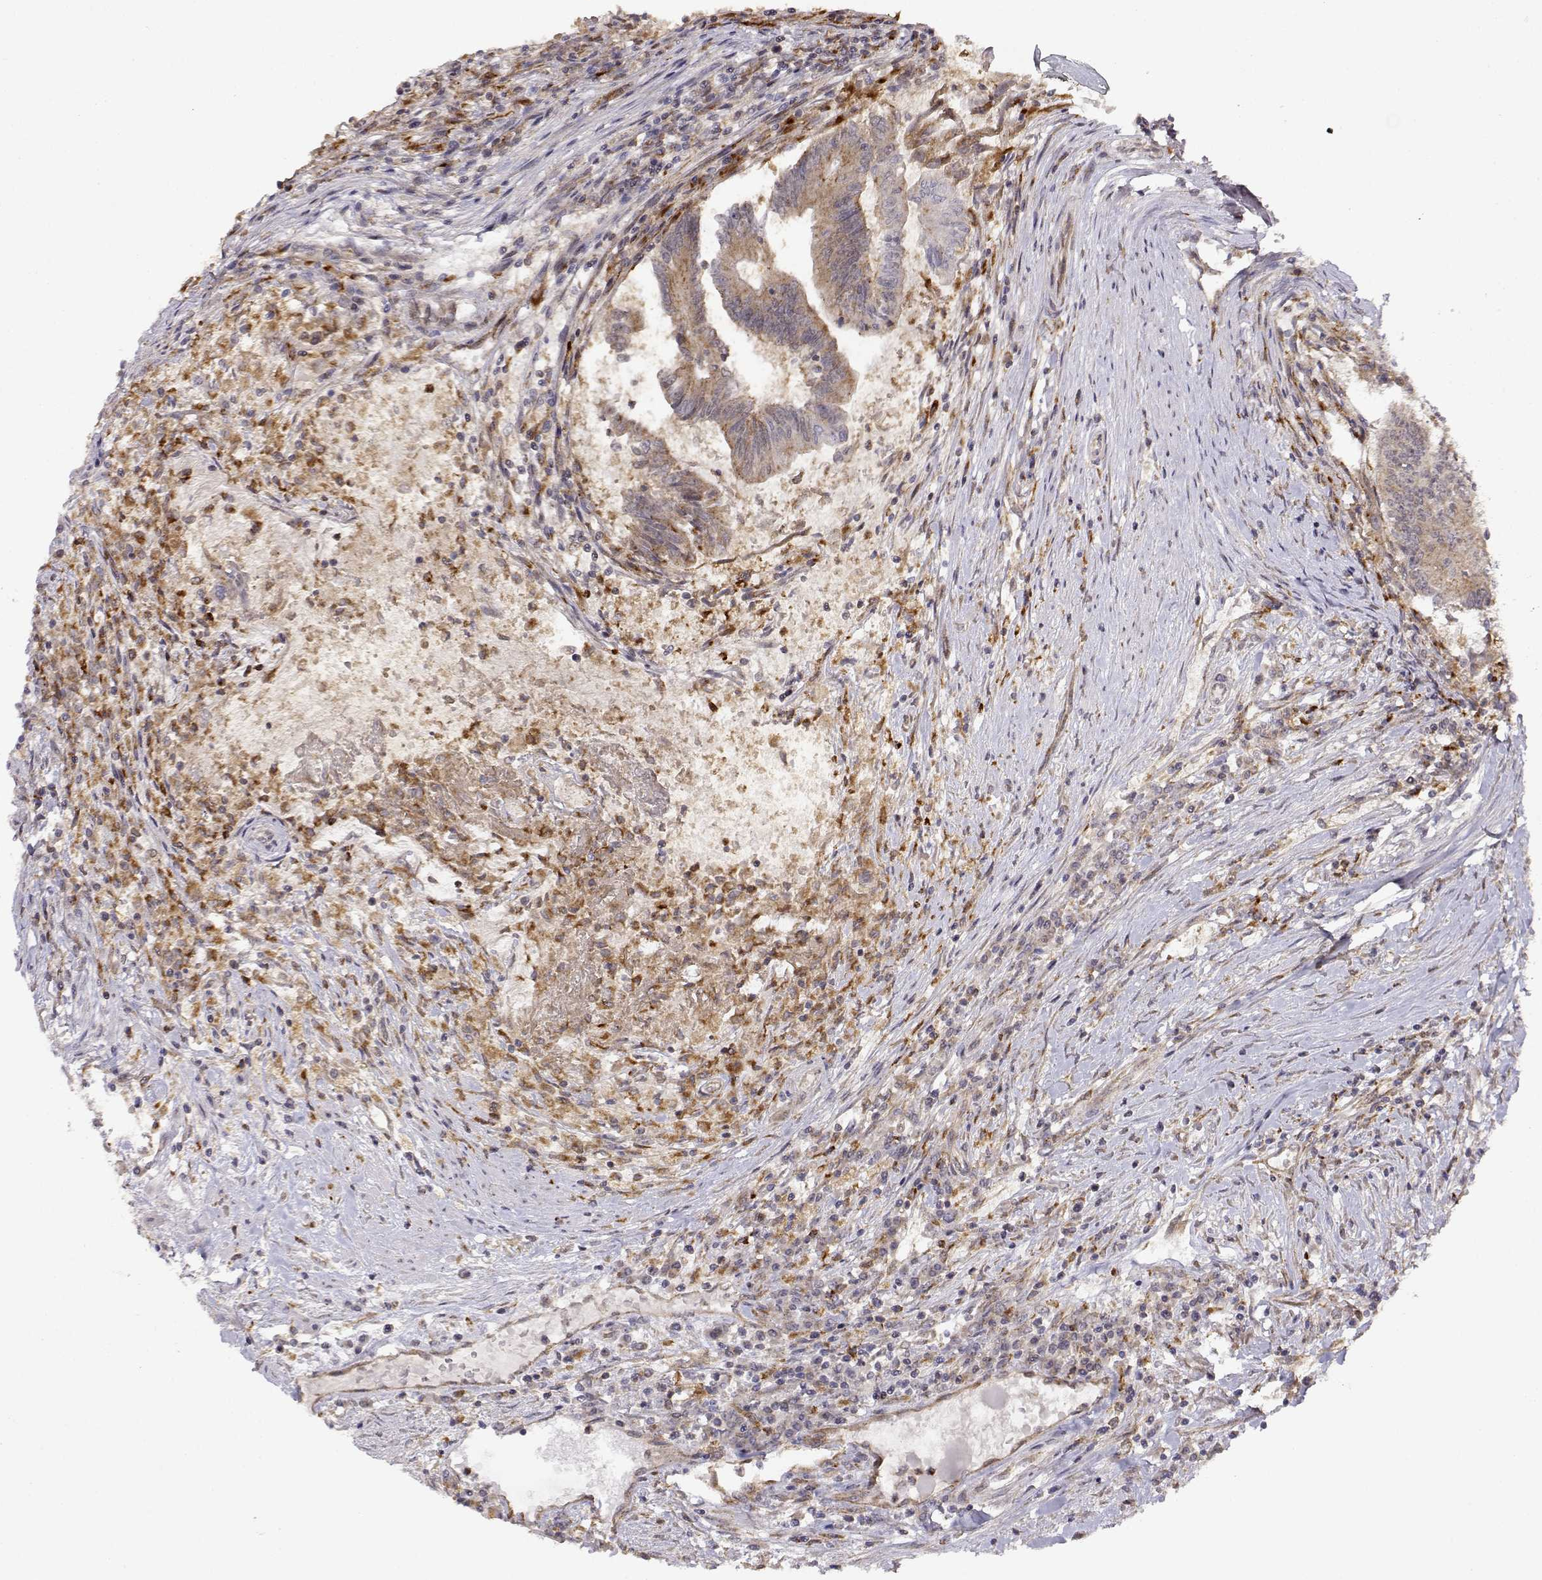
{"staining": {"intensity": "weak", "quantity": ">75%", "location": "cytoplasmic/membranous"}, "tissue": "colorectal cancer", "cell_type": "Tumor cells", "image_type": "cancer", "snomed": [{"axis": "morphology", "description": "Adenocarcinoma, NOS"}, {"axis": "topography", "description": "Colon"}], "caption": "Immunohistochemical staining of human colorectal cancer reveals weak cytoplasmic/membranous protein expression in approximately >75% of tumor cells.", "gene": "RNF13", "patient": {"sex": "female", "age": 70}}